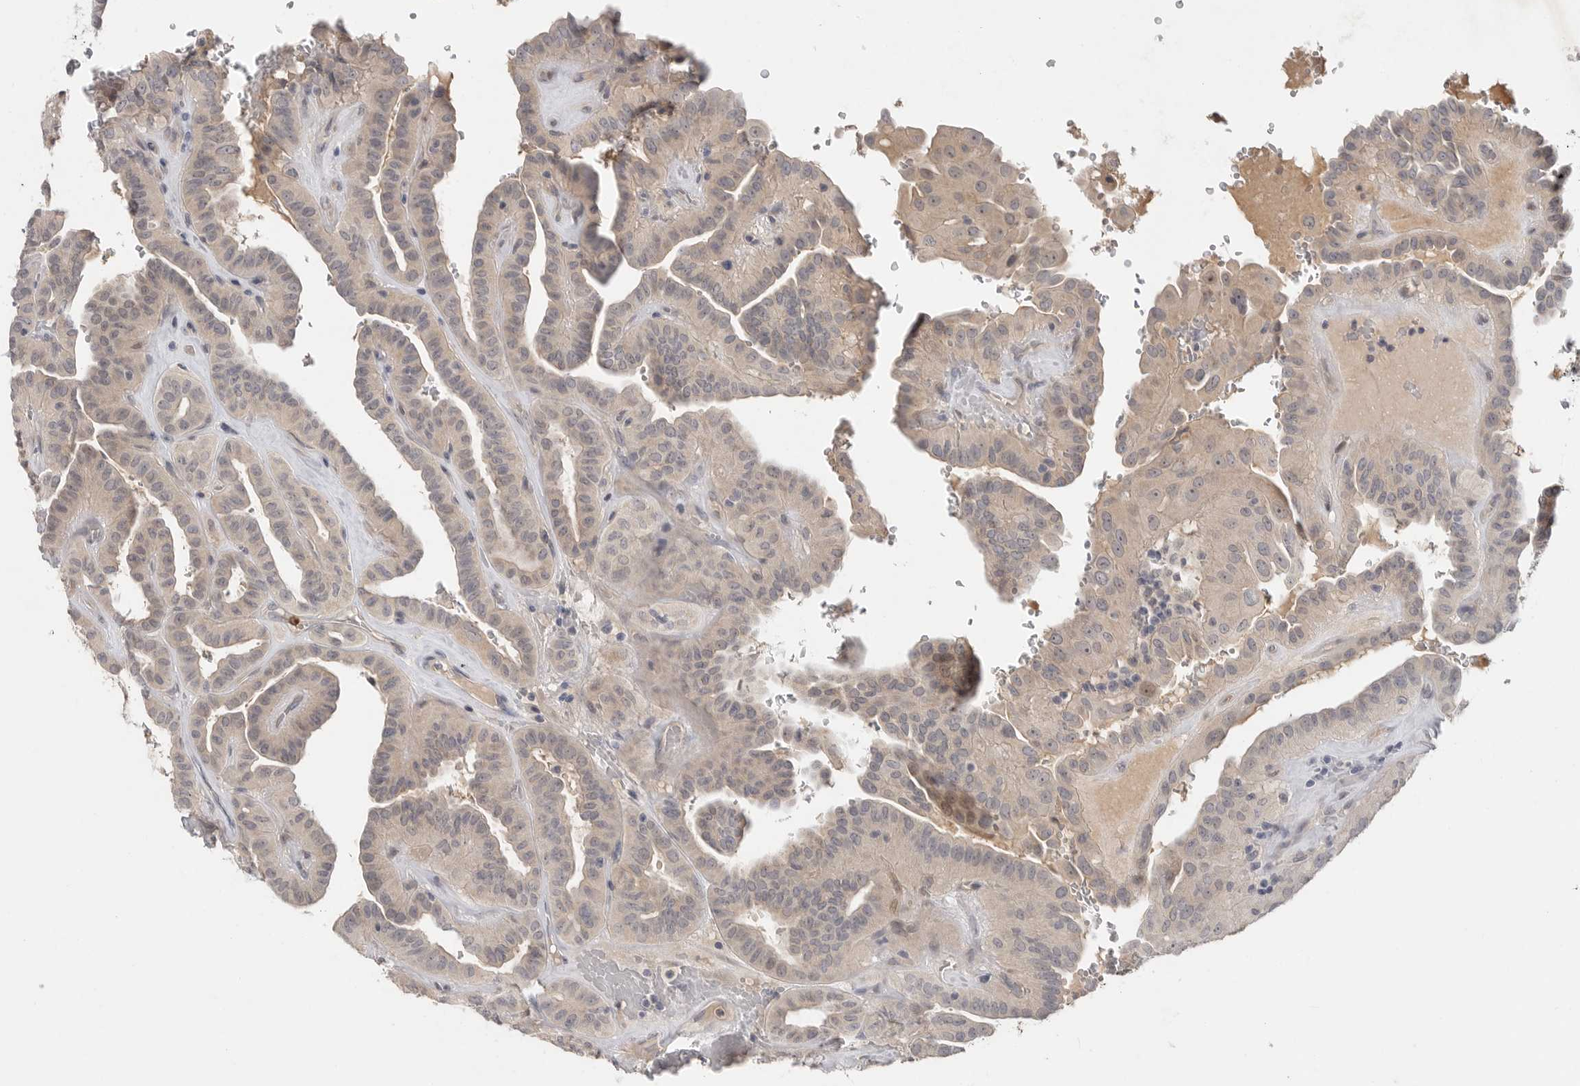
{"staining": {"intensity": "weak", "quantity": "<25%", "location": "cytoplasmic/membranous"}, "tissue": "thyroid cancer", "cell_type": "Tumor cells", "image_type": "cancer", "snomed": [{"axis": "morphology", "description": "Papillary adenocarcinoma, NOS"}, {"axis": "topography", "description": "Thyroid gland"}], "caption": "Histopathology image shows no protein staining in tumor cells of papillary adenocarcinoma (thyroid) tissue.", "gene": "ITGAD", "patient": {"sex": "male", "age": 77}}